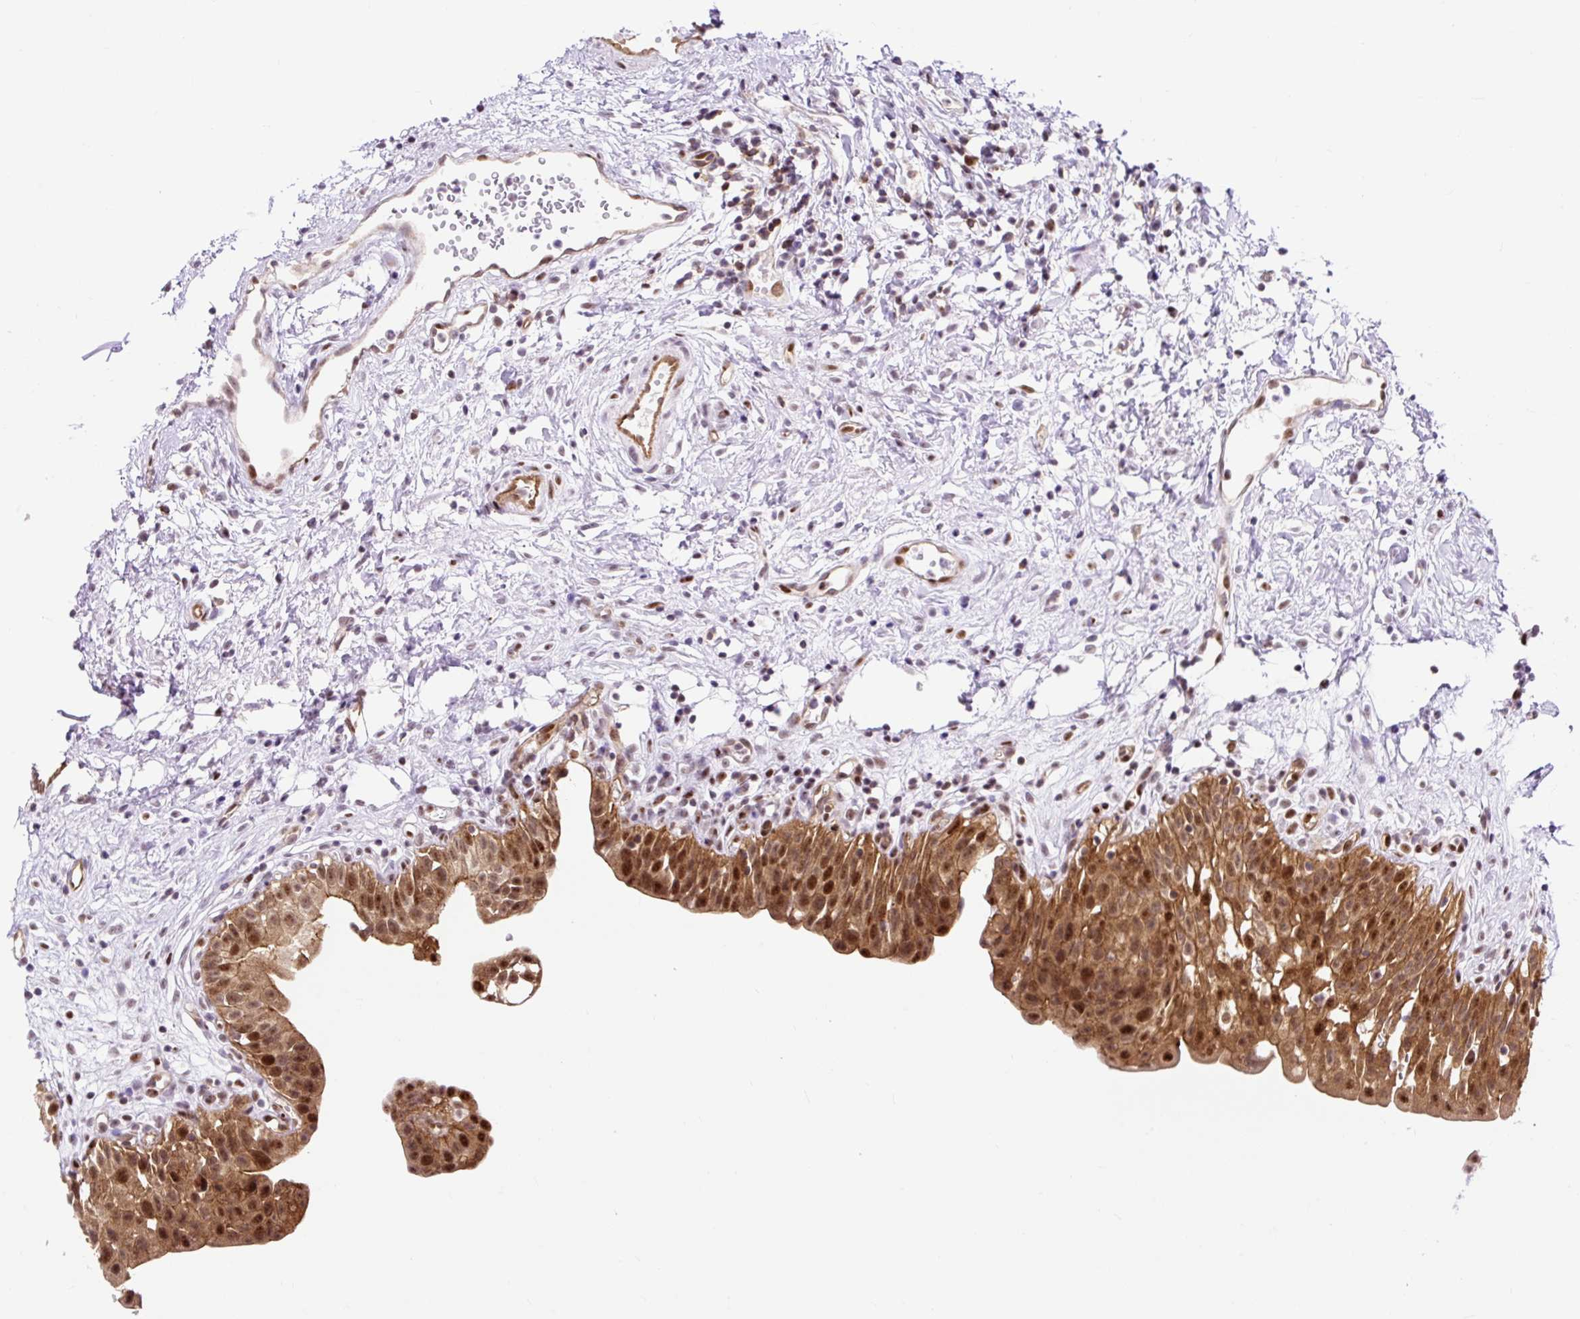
{"staining": {"intensity": "strong", "quantity": ">75%", "location": "cytoplasmic/membranous,nuclear"}, "tissue": "urinary bladder", "cell_type": "Urothelial cells", "image_type": "normal", "snomed": [{"axis": "morphology", "description": "Normal tissue, NOS"}, {"axis": "topography", "description": "Urinary bladder"}], "caption": "DAB immunohistochemical staining of normal urinary bladder demonstrates strong cytoplasmic/membranous,nuclear protein staining in approximately >75% of urothelial cells.", "gene": "HIP1R", "patient": {"sex": "male", "age": 51}}